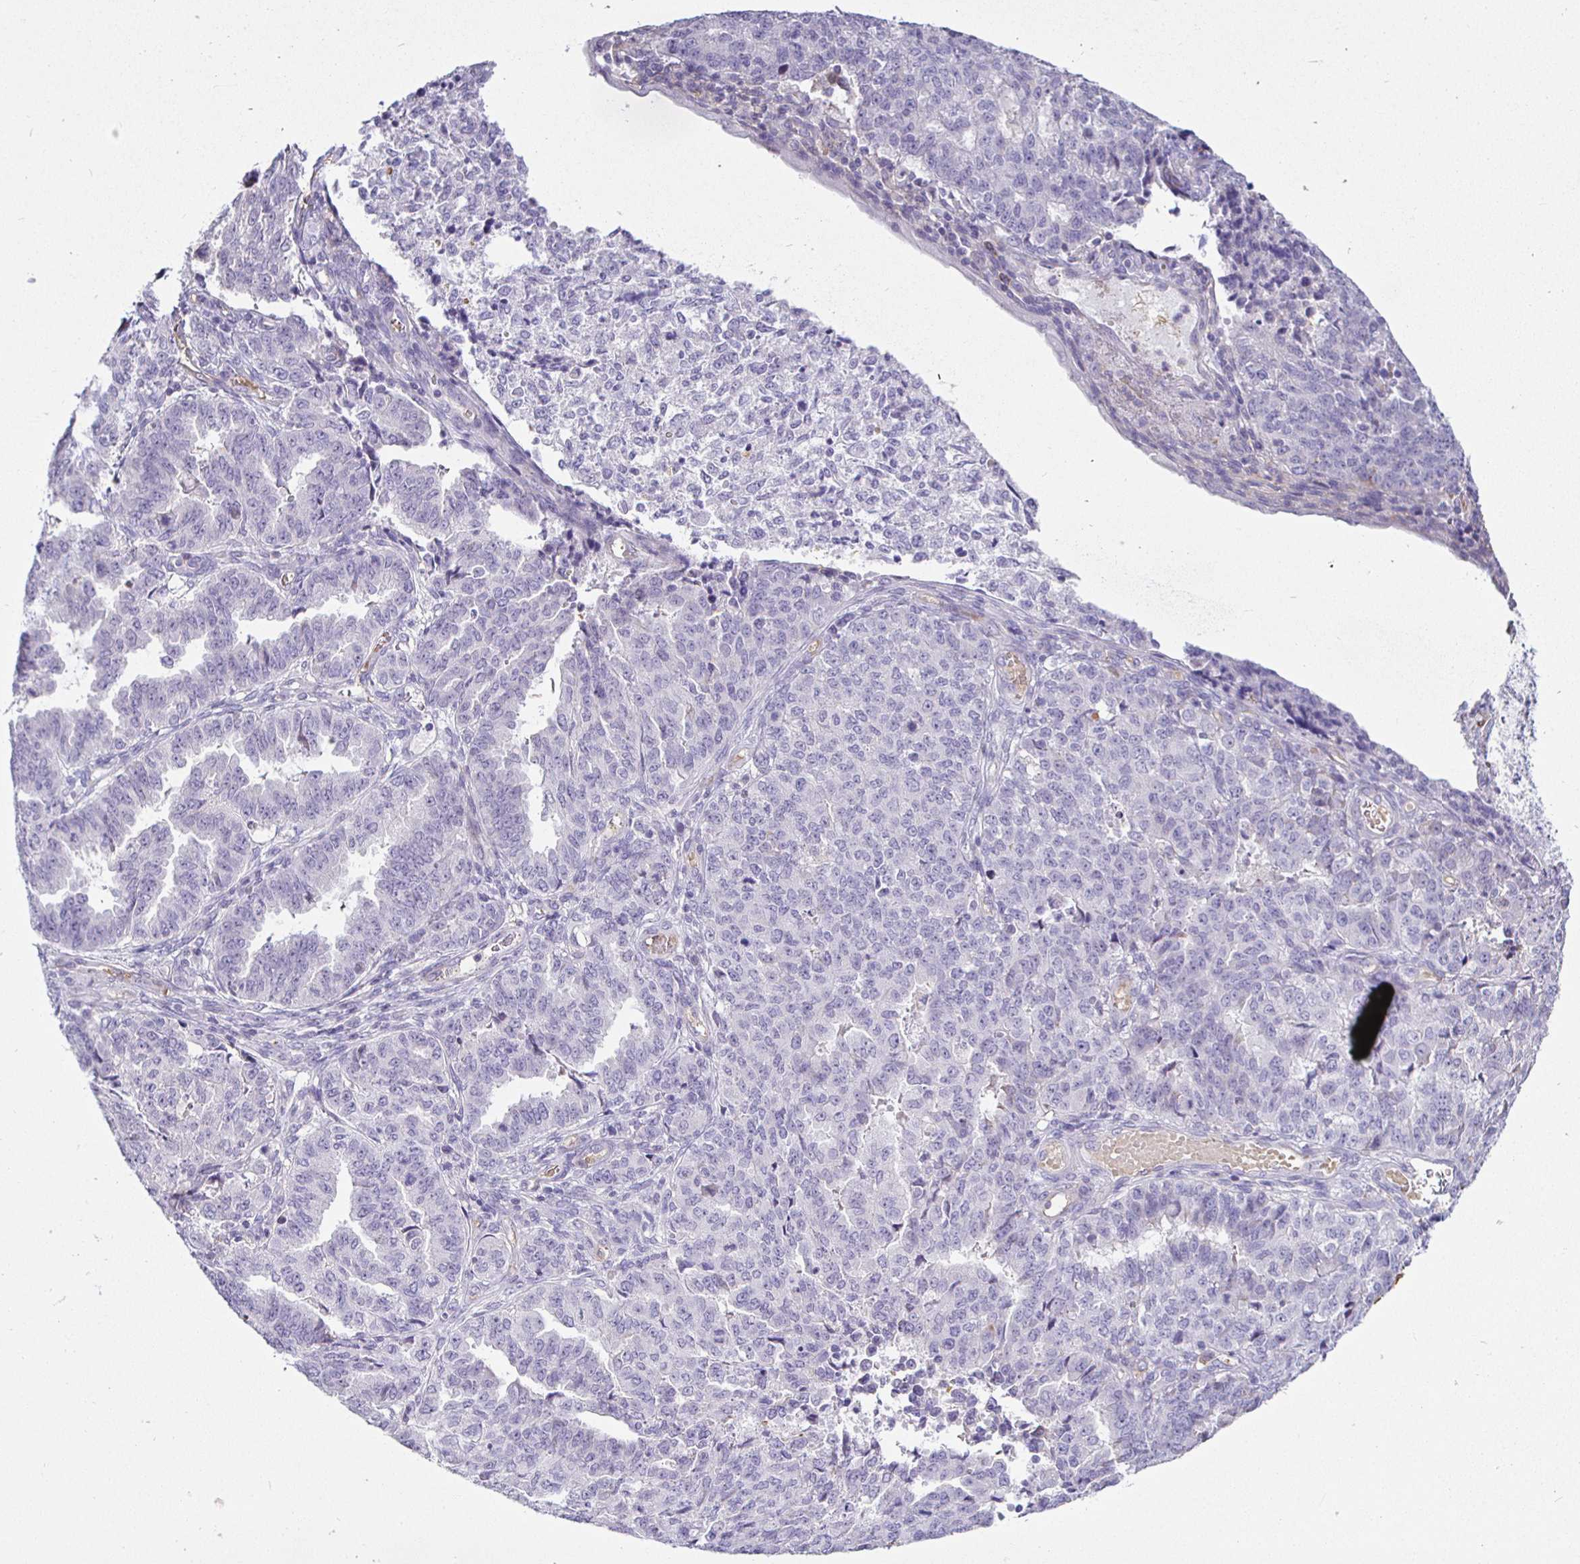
{"staining": {"intensity": "negative", "quantity": "none", "location": "none"}, "tissue": "endometrial cancer", "cell_type": "Tumor cells", "image_type": "cancer", "snomed": [{"axis": "morphology", "description": "Adenocarcinoma, NOS"}, {"axis": "topography", "description": "Endometrium"}], "caption": "Immunohistochemical staining of endometrial adenocarcinoma displays no significant positivity in tumor cells.", "gene": "SIRPA", "patient": {"sex": "female", "age": 50}}